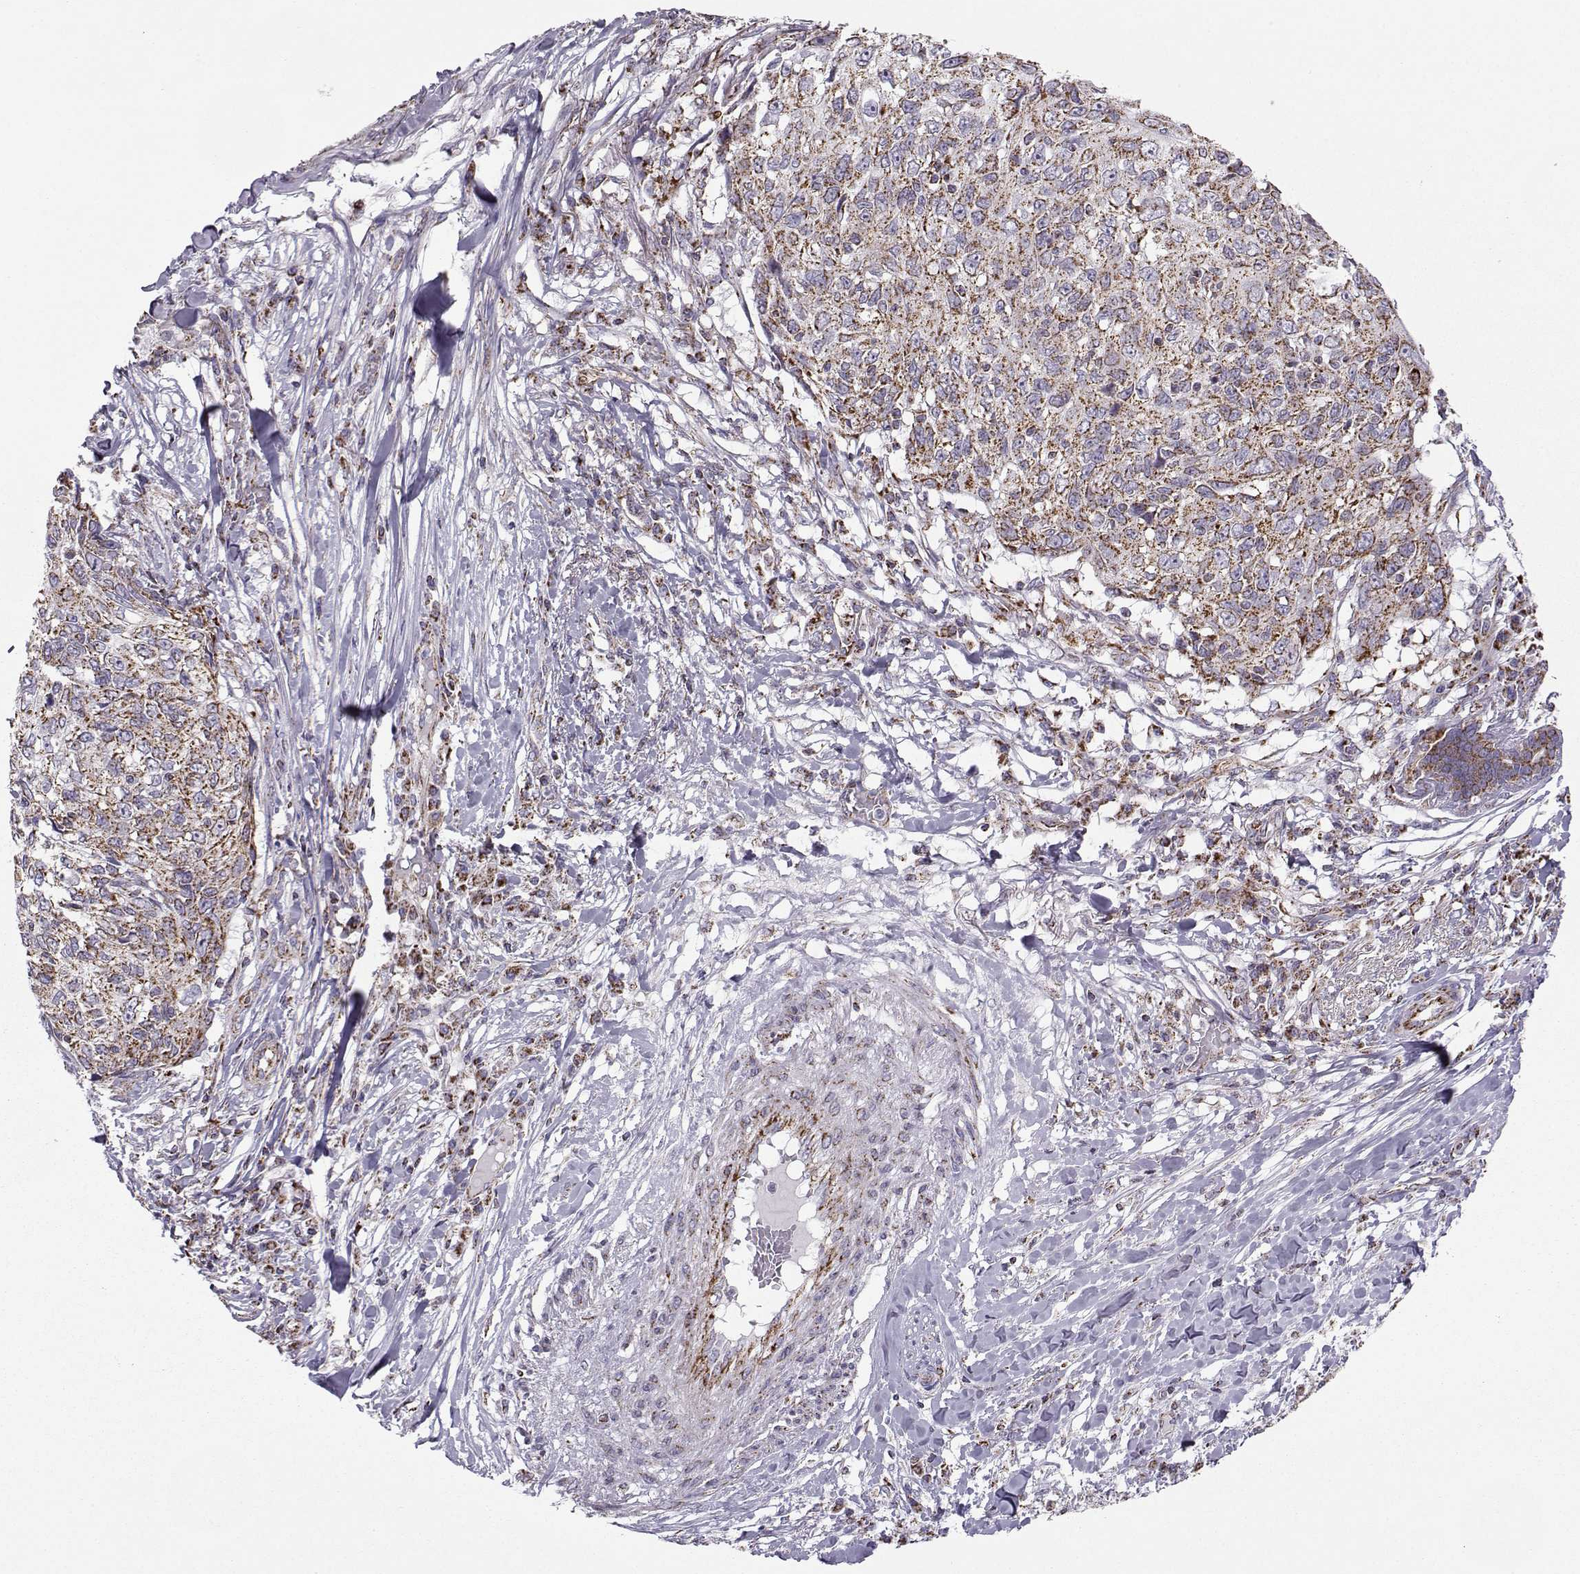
{"staining": {"intensity": "strong", "quantity": ">75%", "location": "cytoplasmic/membranous"}, "tissue": "skin cancer", "cell_type": "Tumor cells", "image_type": "cancer", "snomed": [{"axis": "morphology", "description": "Squamous cell carcinoma, NOS"}, {"axis": "topography", "description": "Skin"}], "caption": "Skin cancer was stained to show a protein in brown. There is high levels of strong cytoplasmic/membranous expression in about >75% of tumor cells.", "gene": "NECAB3", "patient": {"sex": "male", "age": 92}}